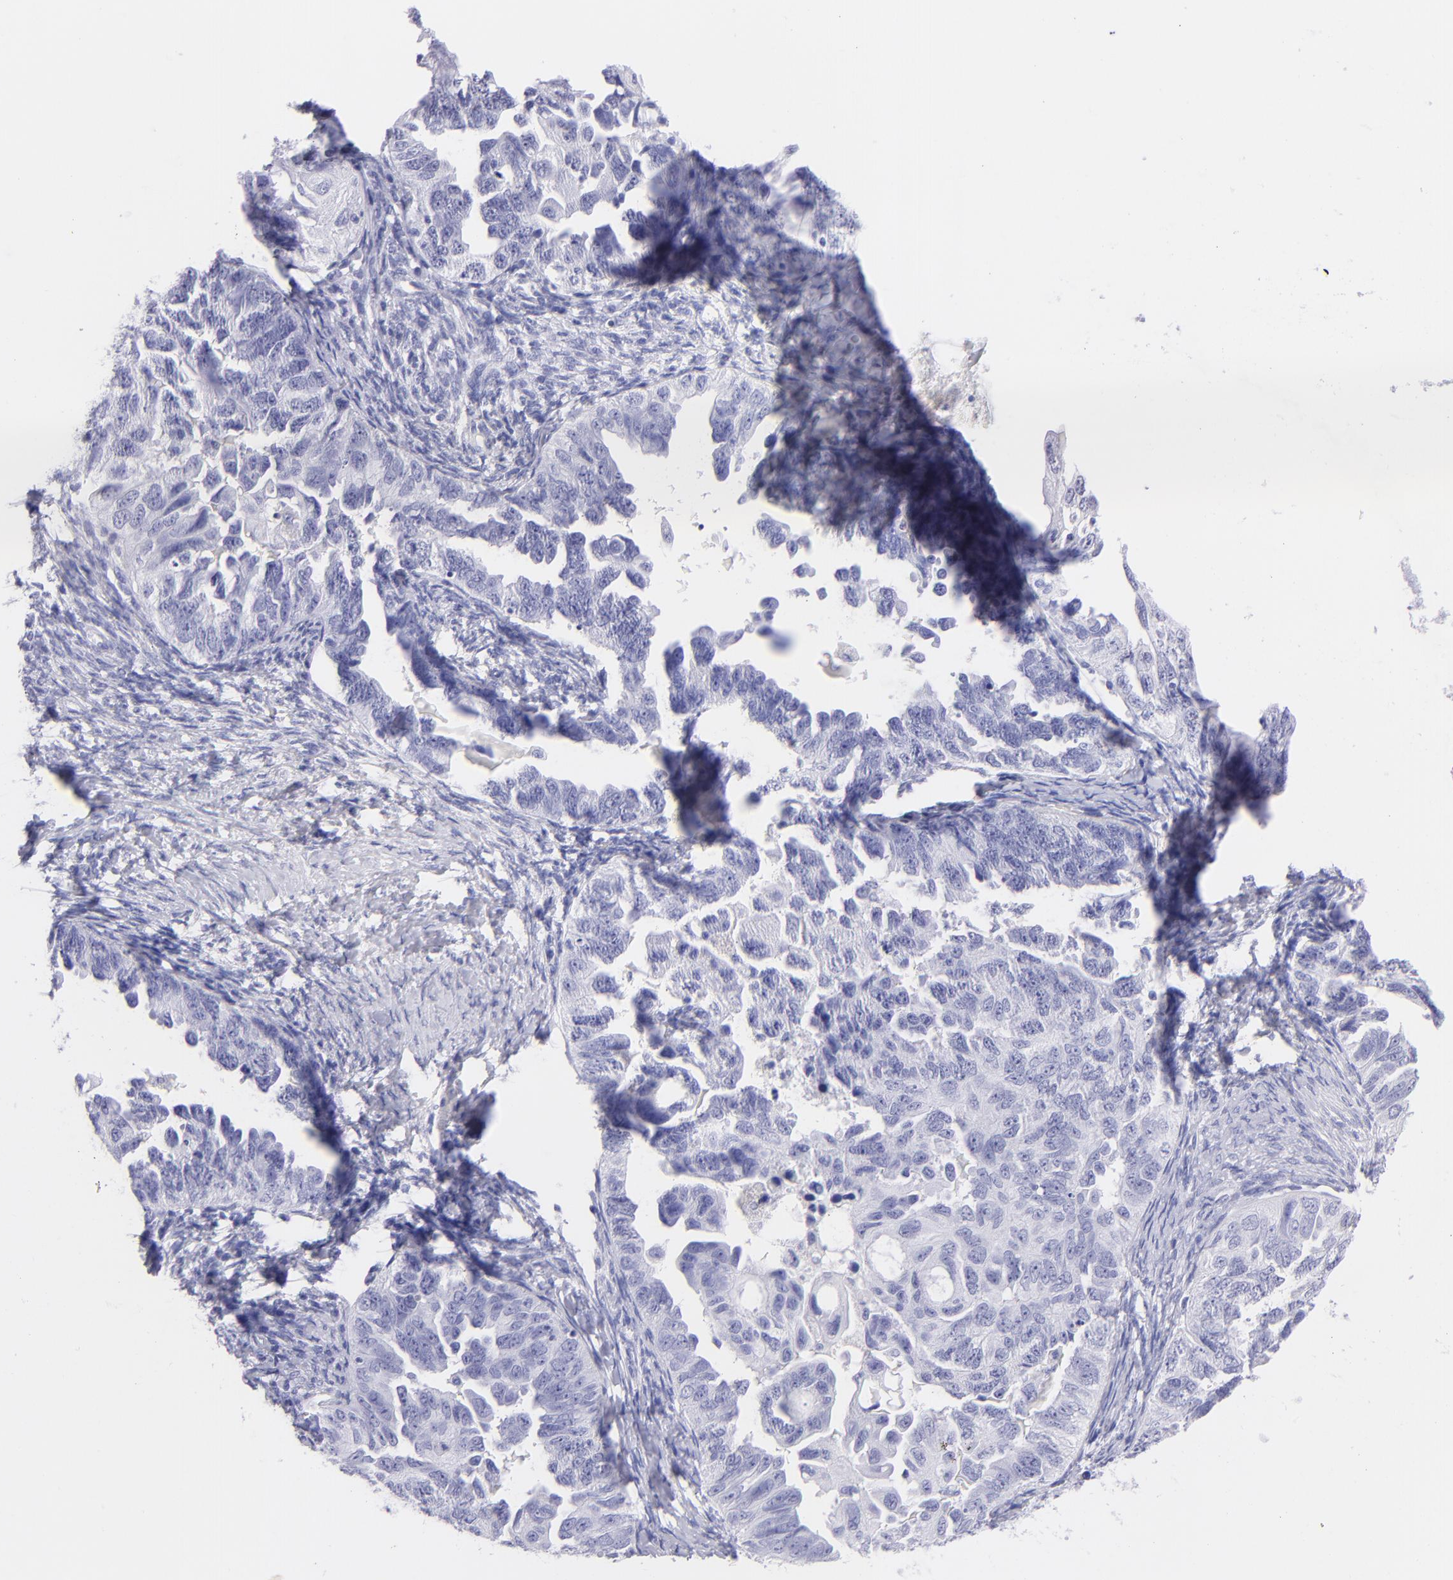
{"staining": {"intensity": "negative", "quantity": "none", "location": "none"}, "tissue": "ovarian cancer", "cell_type": "Tumor cells", "image_type": "cancer", "snomed": [{"axis": "morphology", "description": "Cystadenocarcinoma, serous, NOS"}, {"axis": "topography", "description": "Ovary"}], "caption": "Tumor cells are negative for brown protein staining in ovarian cancer (serous cystadenocarcinoma).", "gene": "CNP", "patient": {"sex": "female", "age": 82}}